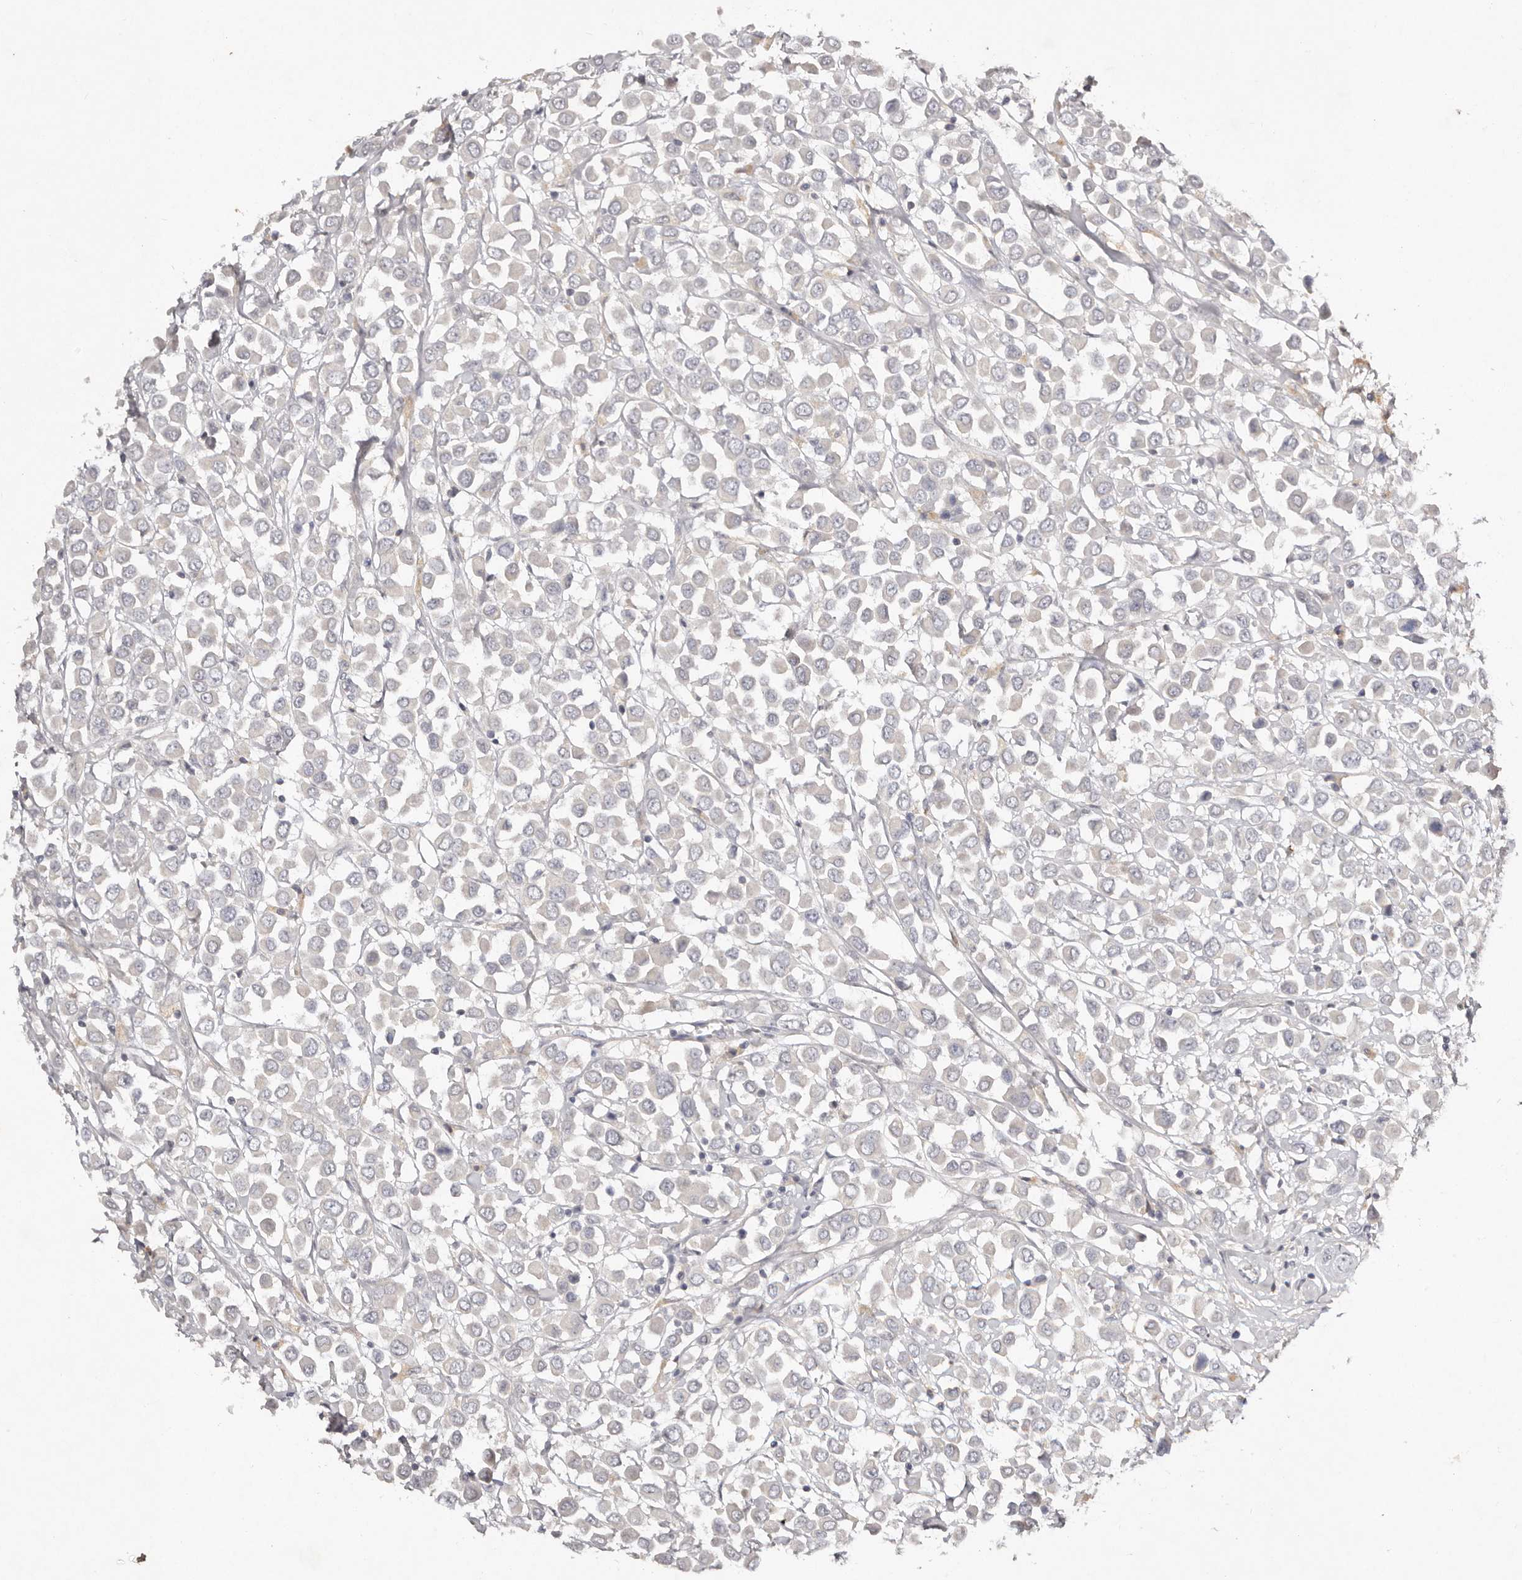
{"staining": {"intensity": "negative", "quantity": "none", "location": "none"}, "tissue": "breast cancer", "cell_type": "Tumor cells", "image_type": "cancer", "snomed": [{"axis": "morphology", "description": "Duct carcinoma"}, {"axis": "topography", "description": "Breast"}], "caption": "Protein analysis of breast cancer (invasive ductal carcinoma) shows no significant positivity in tumor cells.", "gene": "SCUBE2", "patient": {"sex": "female", "age": 61}}